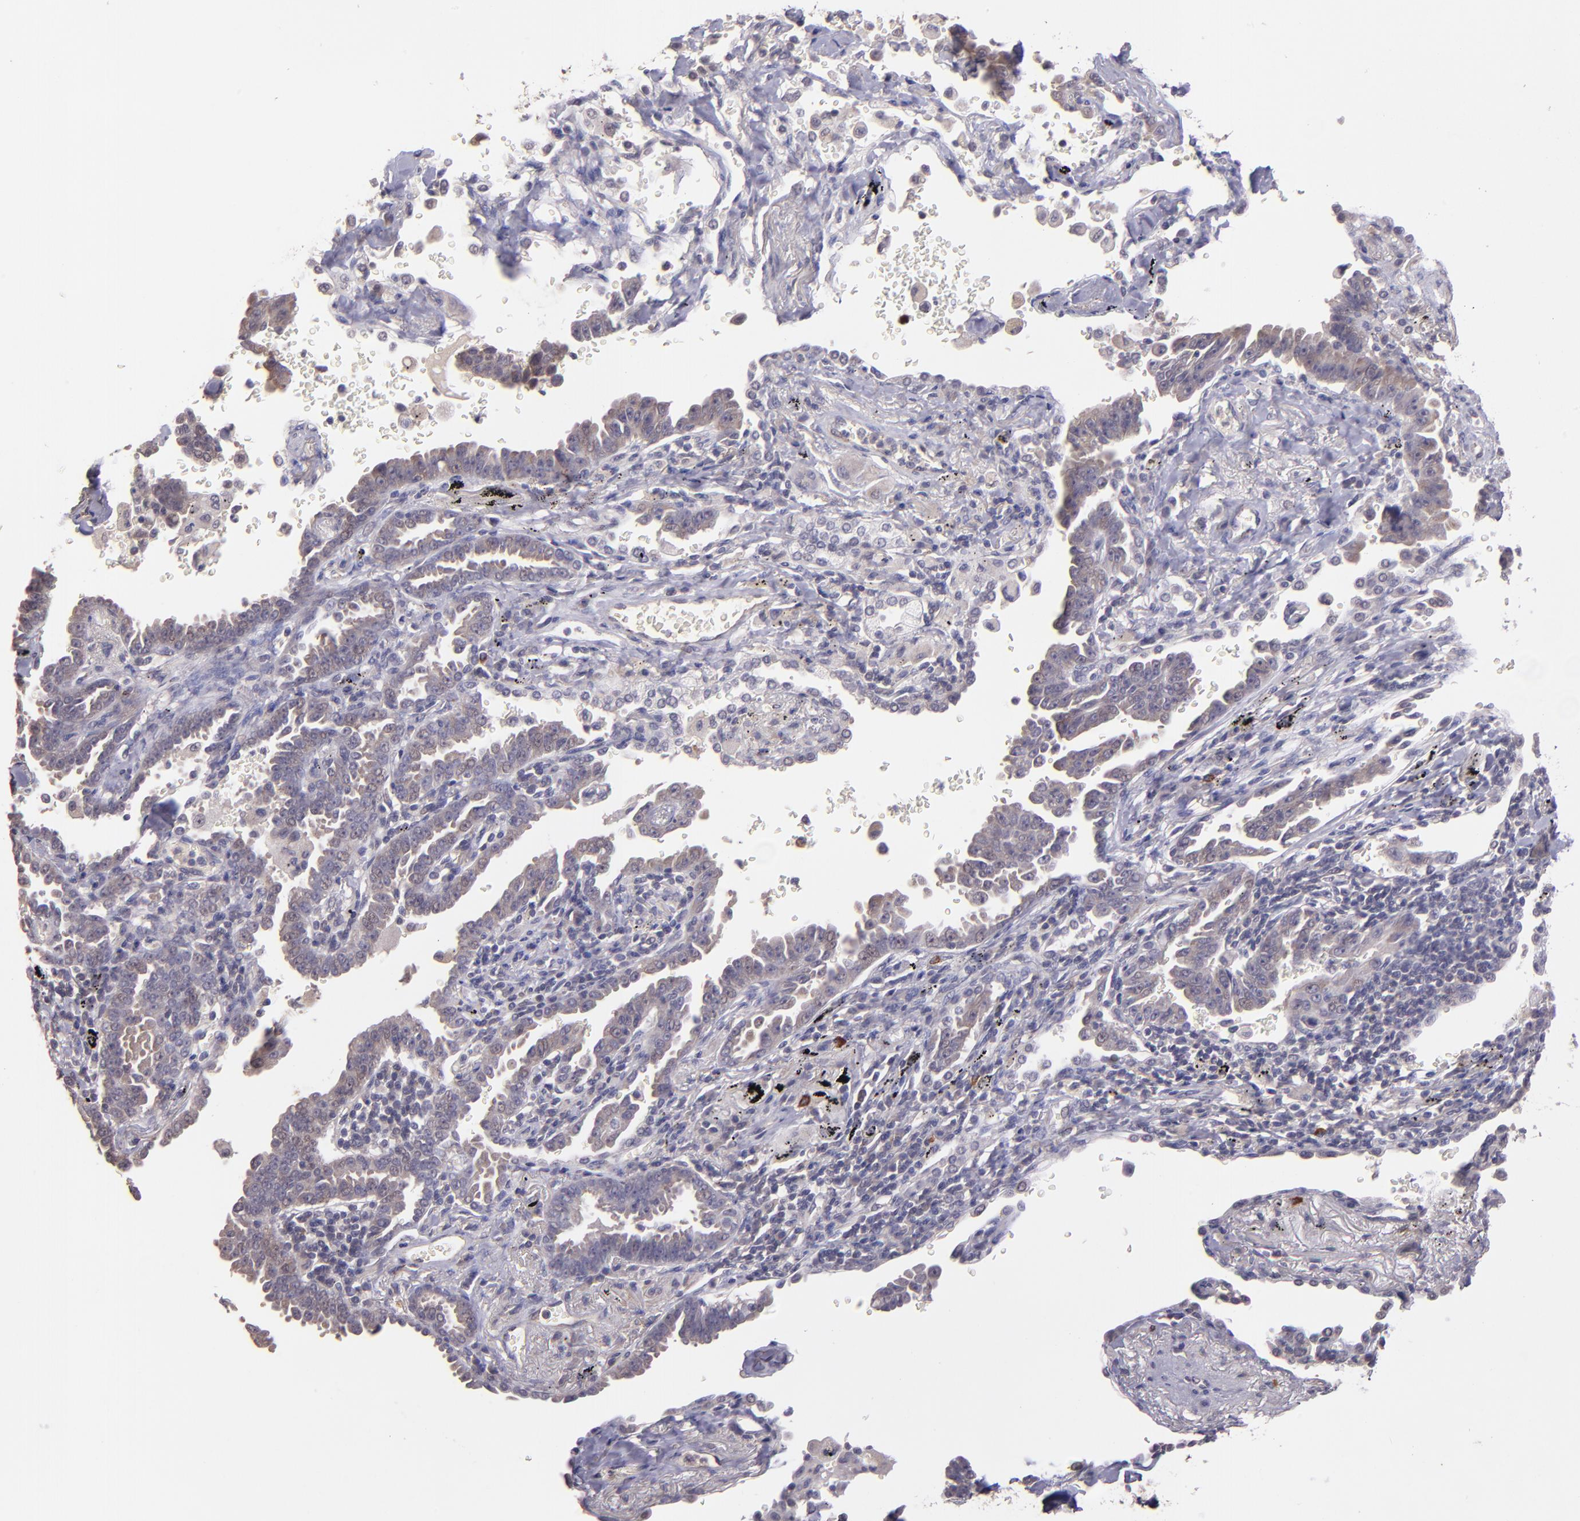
{"staining": {"intensity": "weak", "quantity": ">75%", "location": "cytoplasmic/membranous"}, "tissue": "lung cancer", "cell_type": "Tumor cells", "image_type": "cancer", "snomed": [{"axis": "morphology", "description": "Adenocarcinoma, NOS"}, {"axis": "topography", "description": "Lung"}], "caption": "High-power microscopy captured an IHC photomicrograph of lung cancer, revealing weak cytoplasmic/membranous expression in about >75% of tumor cells.", "gene": "TAF7L", "patient": {"sex": "female", "age": 64}}